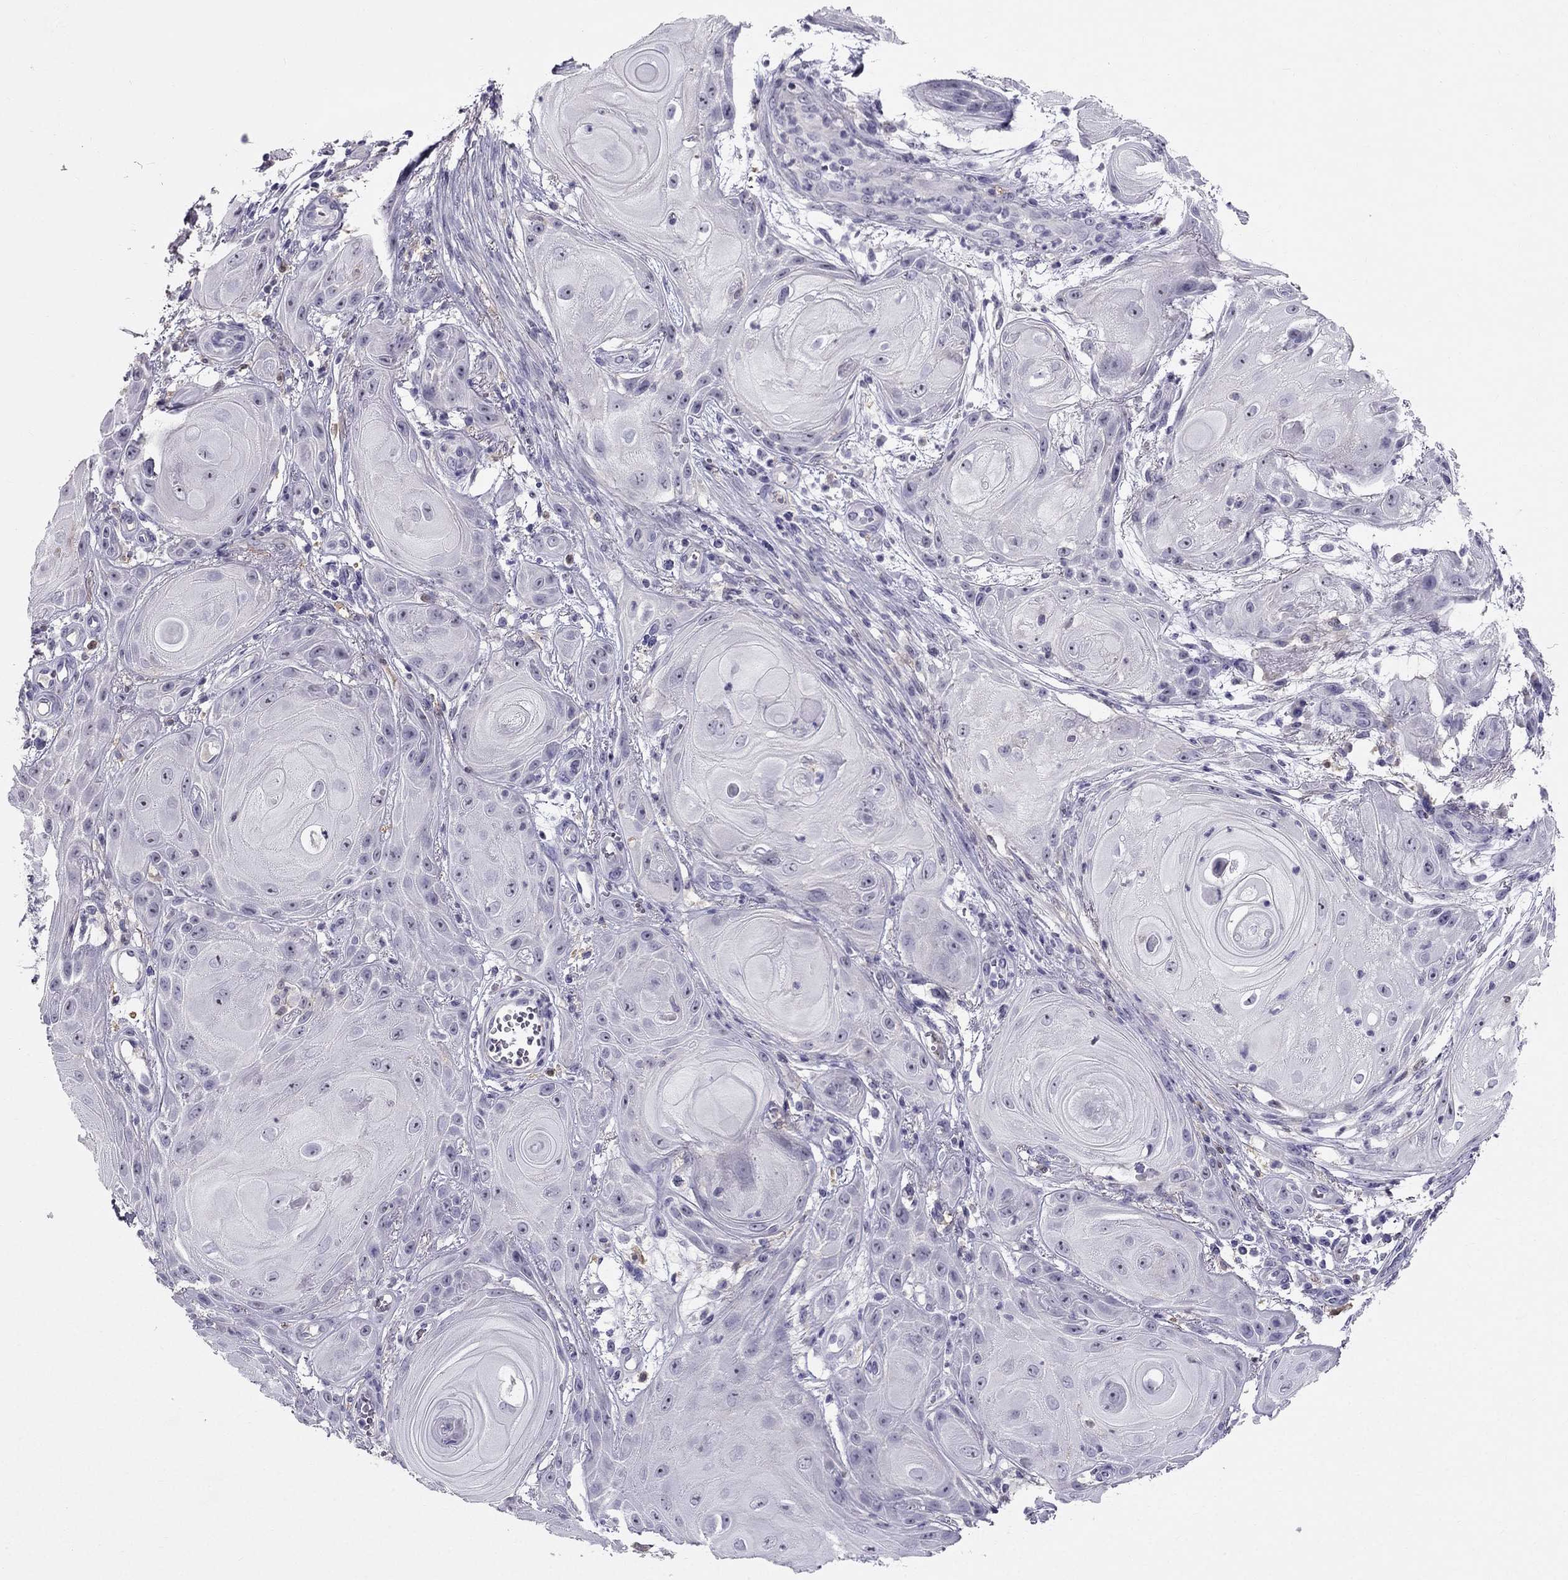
{"staining": {"intensity": "negative", "quantity": "none", "location": "none"}, "tissue": "skin cancer", "cell_type": "Tumor cells", "image_type": "cancer", "snomed": [{"axis": "morphology", "description": "Squamous cell carcinoma, NOS"}, {"axis": "topography", "description": "Skin"}], "caption": "Protein analysis of skin cancer demonstrates no significant positivity in tumor cells.", "gene": "LMTK3", "patient": {"sex": "male", "age": 62}}